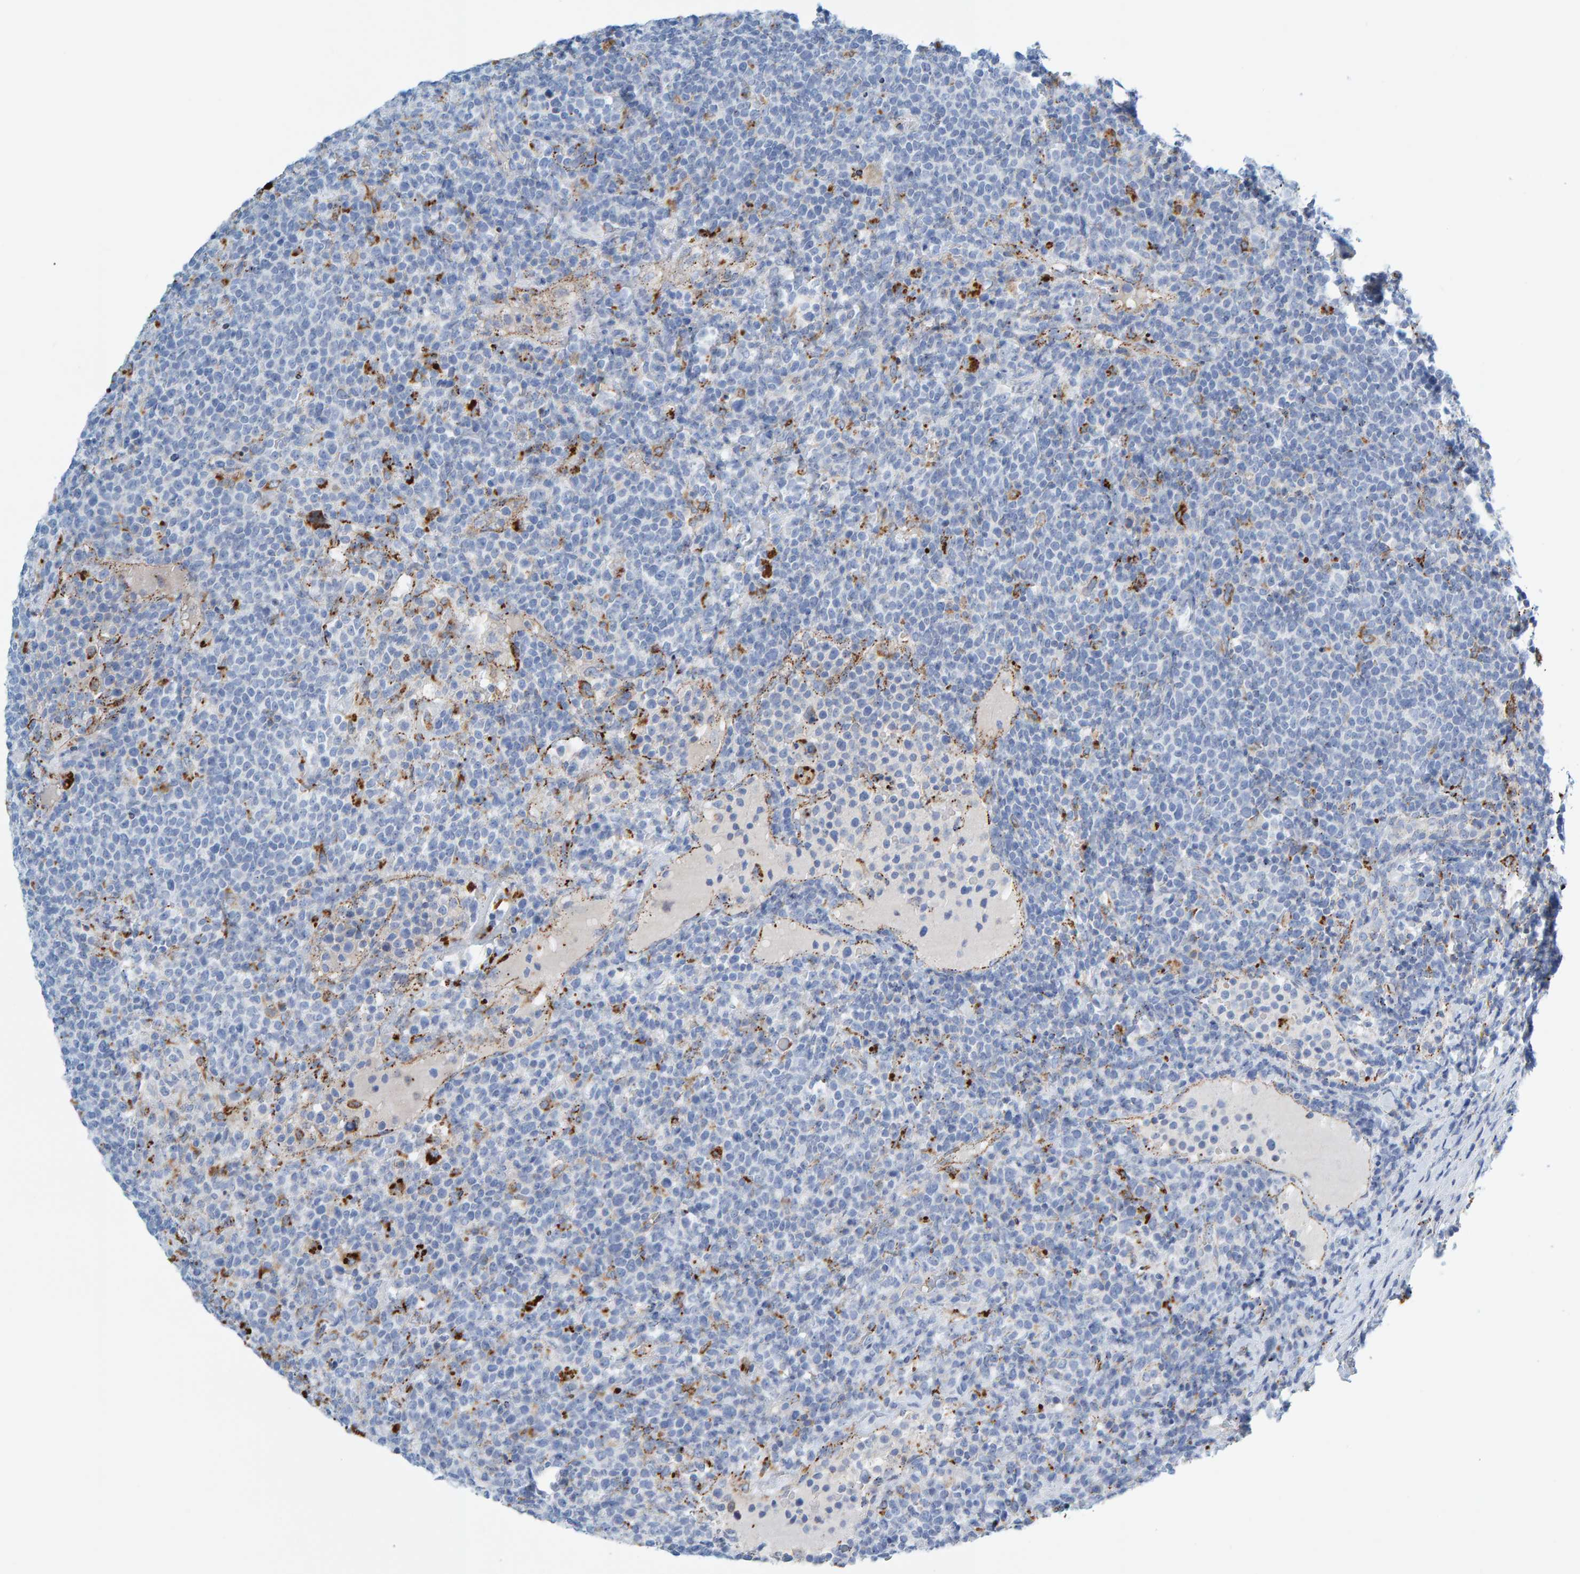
{"staining": {"intensity": "negative", "quantity": "none", "location": "none"}, "tissue": "lymphoma", "cell_type": "Tumor cells", "image_type": "cancer", "snomed": [{"axis": "morphology", "description": "Malignant lymphoma, non-Hodgkin's type, High grade"}, {"axis": "topography", "description": "Lymph node"}], "caption": "DAB immunohistochemical staining of human lymphoma demonstrates no significant expression in tumor cells.", "gene": "BIN3", "patient": {"sex": "male", "age": 61}}